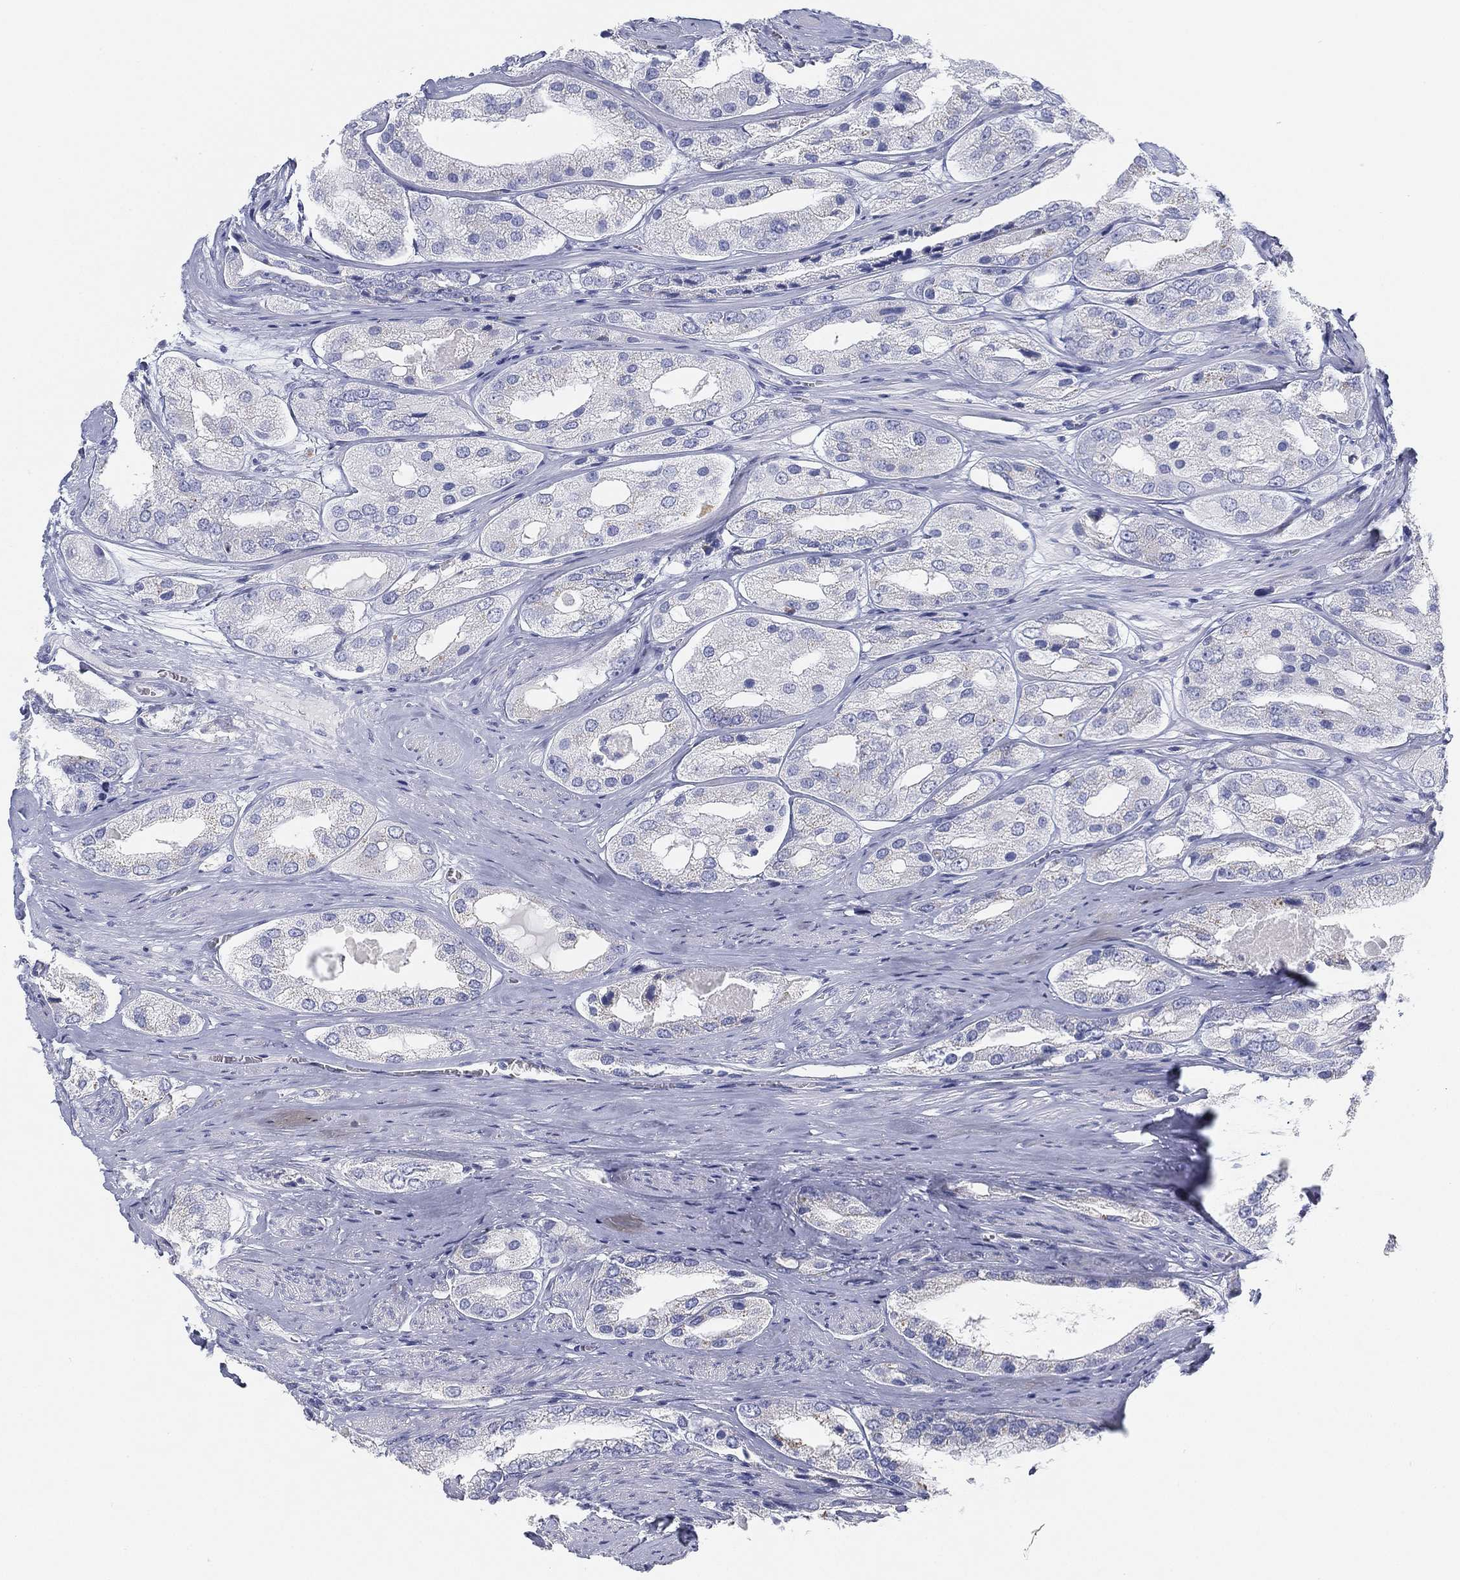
{"staining": {"intensity": "negative", "quantity": "none", "location": "none"}, "tissue": "prostate cancer", "cell_type": "Tumor cells", "image_type": "cancer", "snomed": [{"axis": "morphology", "description": "Adenocarcinoma, Low grade"}, {"axis": "topography", "description": "Prostate"}], "caption": "Protein analysis of prostate cancer reveals no significant expression in tumor cells.", "gene": "GPR61", "patient": {"sex": "male", "age": 69}}